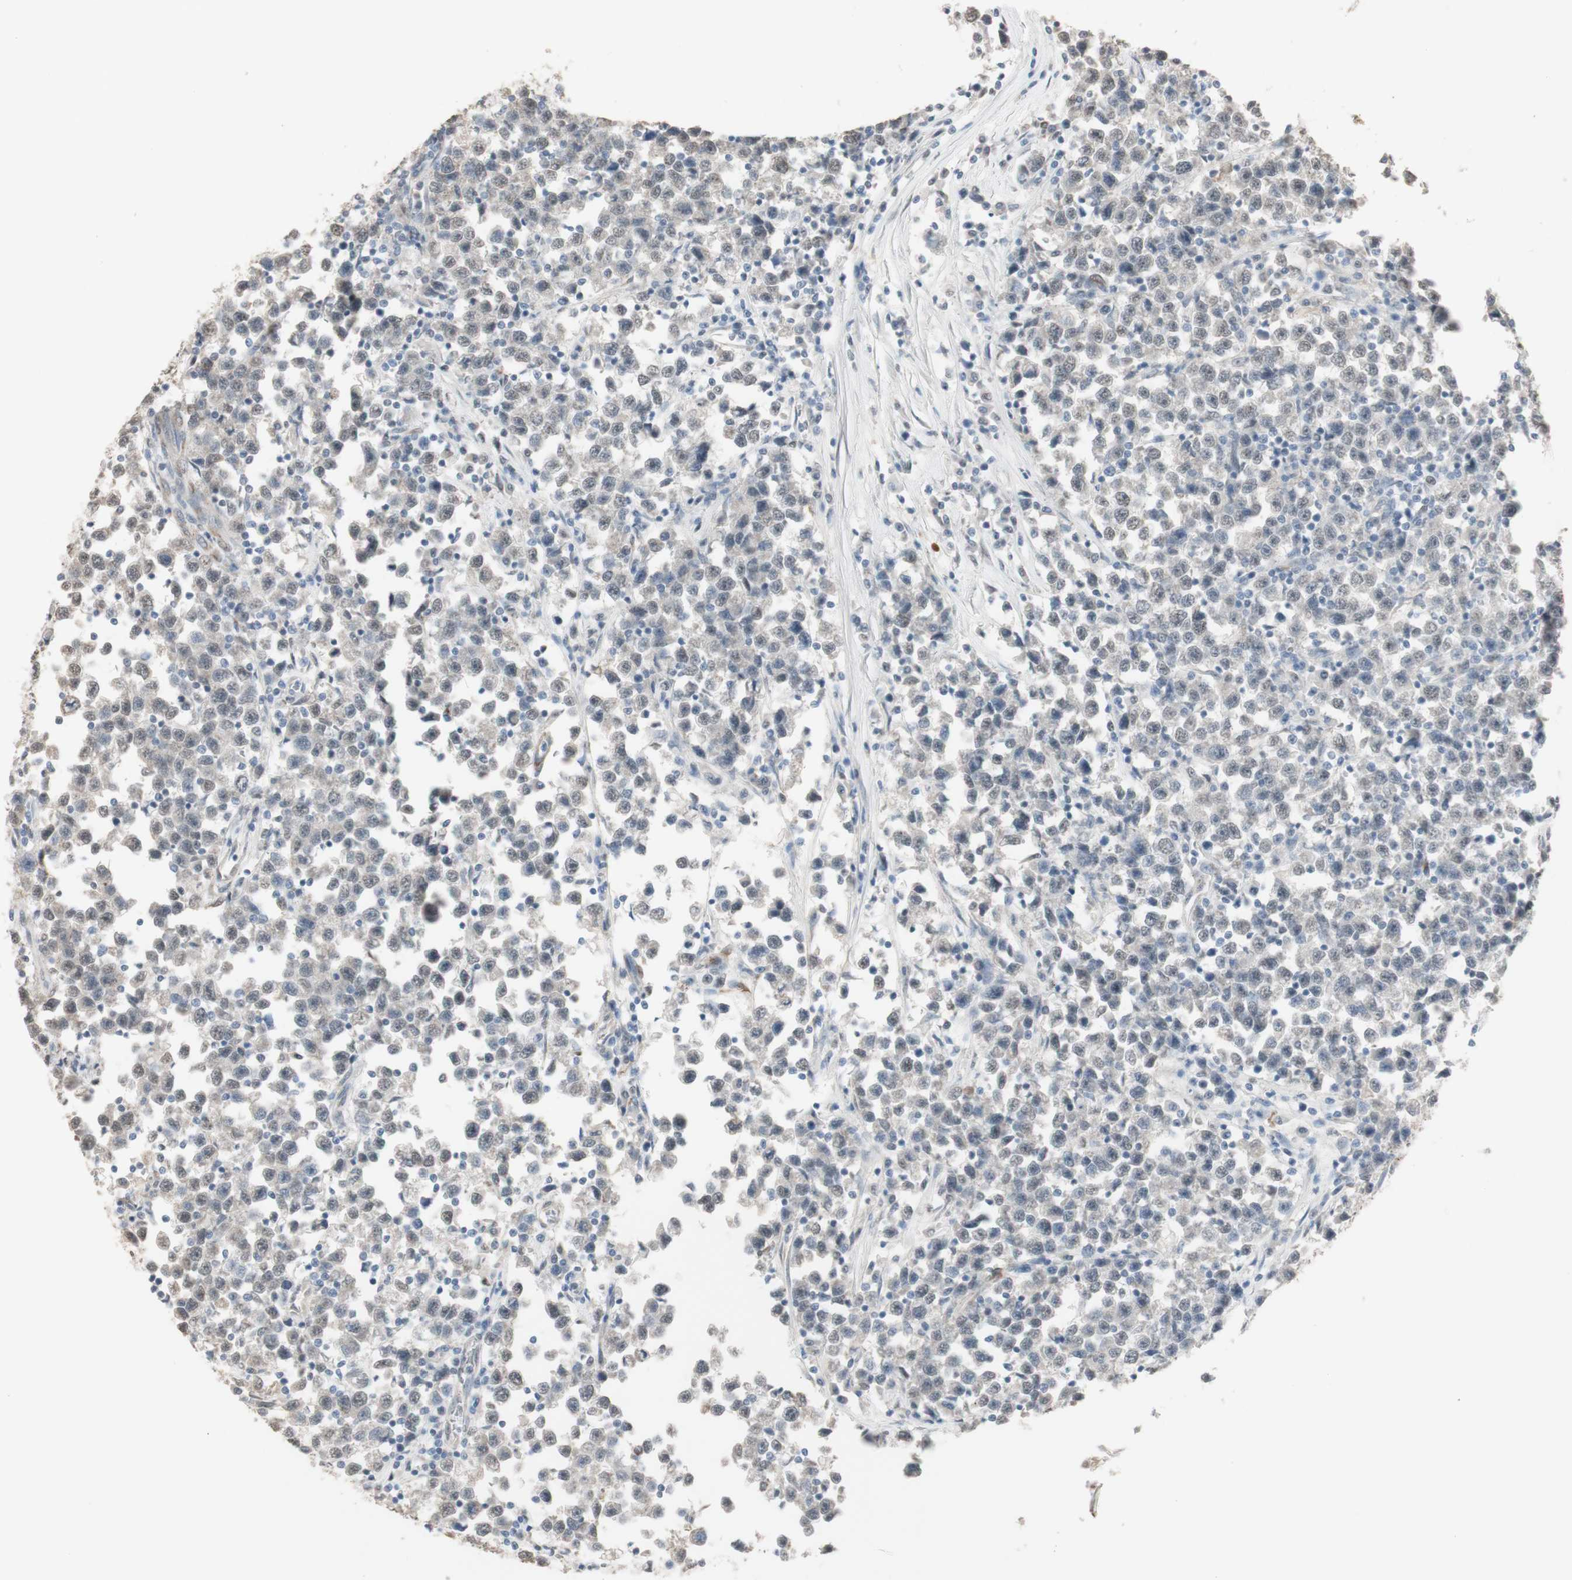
{"staining": {"intensity": "negative", "quantity": "none", "location": "none"}, "tissue": "testis cancer", "cell_type": "Tumor cells", "image_type": "cancer", "snomed": [{"axis": "morphology", "description": "Seminoma, NOS"}, {"axis": "topography", "description": "Testis"}], "caption": "This photomicrograph is of seminoma (testis) stained with immunohistochemistry (IHC) to label a protein in brown with the nuclei are counter-stained blue. There is no positivity in tumor cells.", "gene": "MUC3A", "patient": {"sex": "male", "age": 43}}